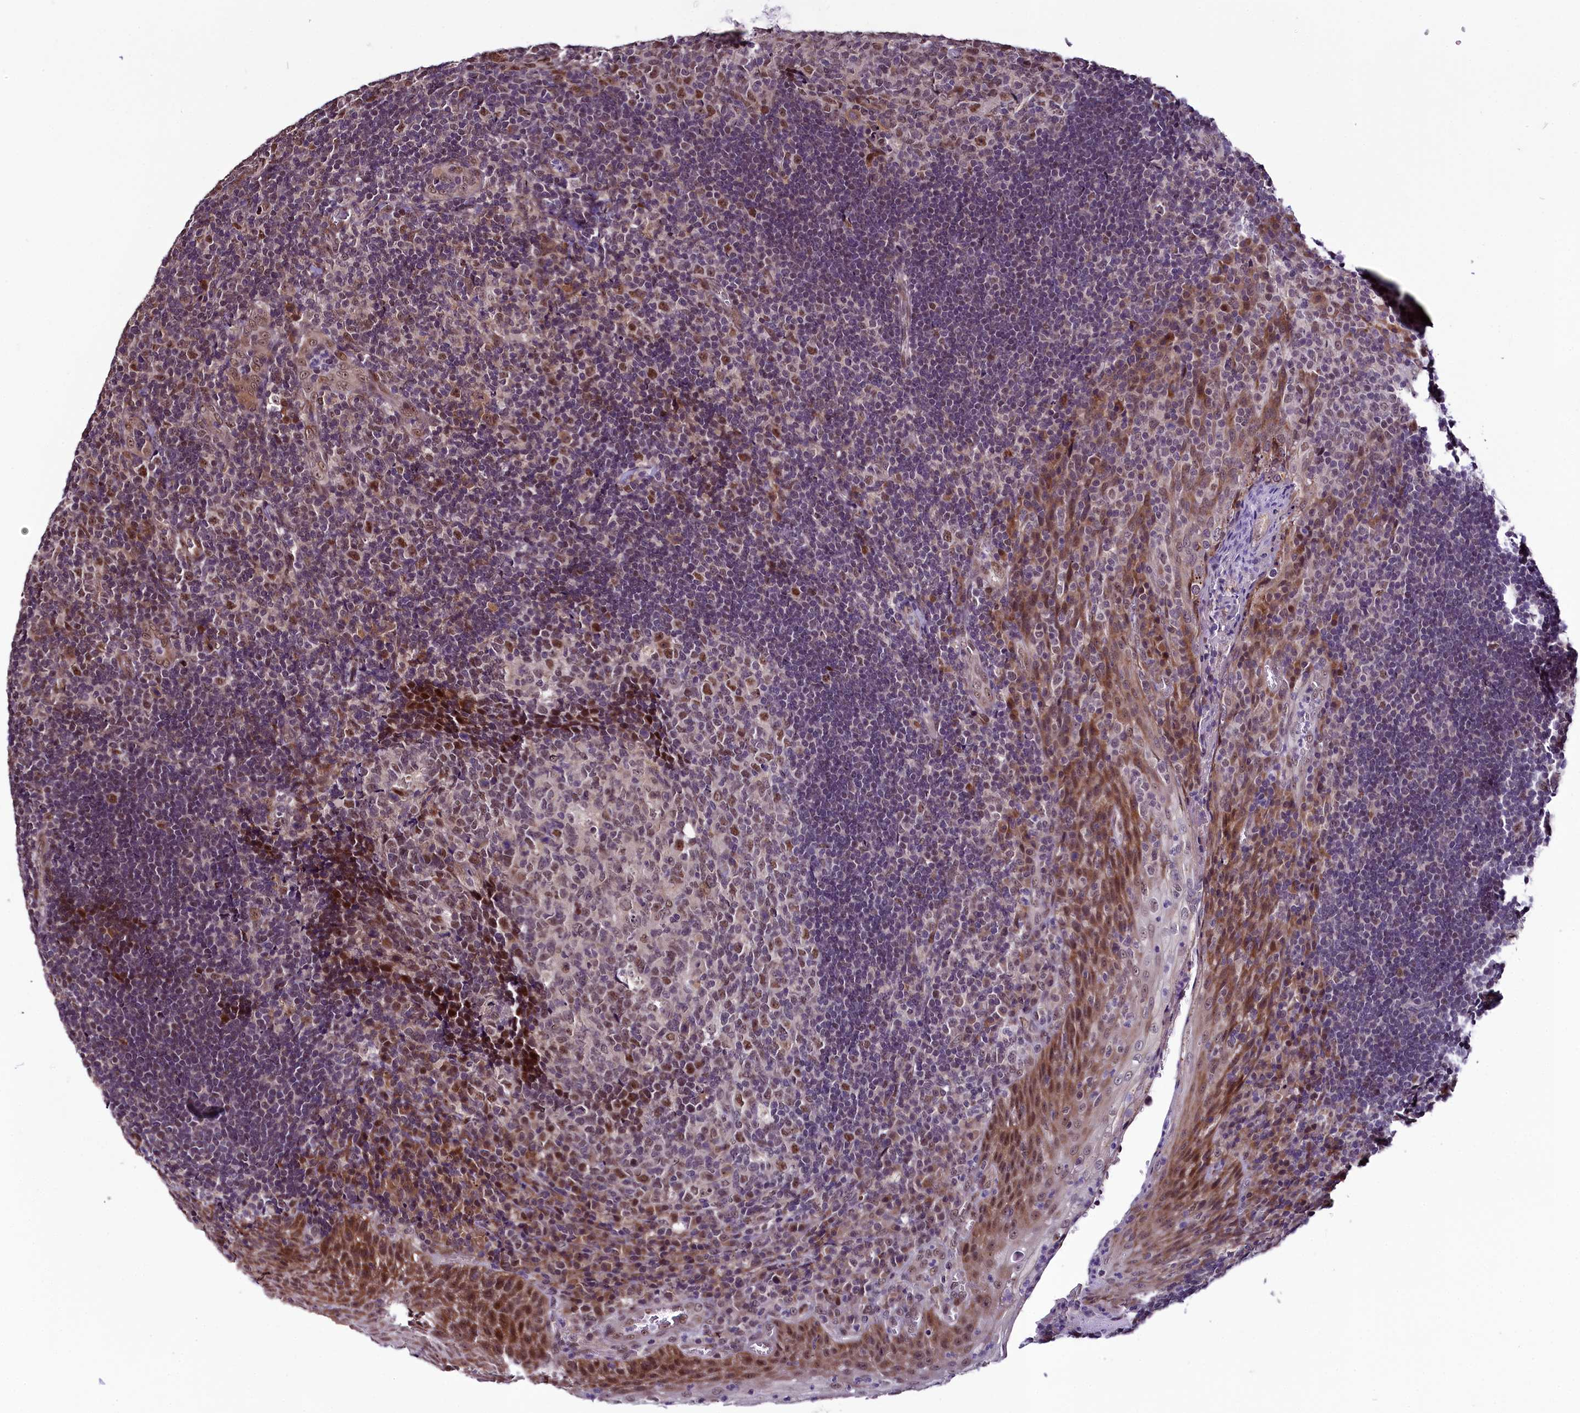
{"staining": {"intensity": "moderate", "quantity": "<25%", "location": "nuclear"}, "tissue": "tonsil", "cell_type": "Germinal center cells", "image_type": "normal", "snomed": [{"axis": "morphology", "description": "Normal tissue, NOS"}, {"axis": "topography", "description": "Tonsil"}], "caption": "About <25% of germinal center cells in unremarkable tonsil reveal moderate nuclear protein staining as visualized by brown immunohistochemical staining.", "gene": "RPUSD2", "patient": {"sex": "male", "age": 17}}